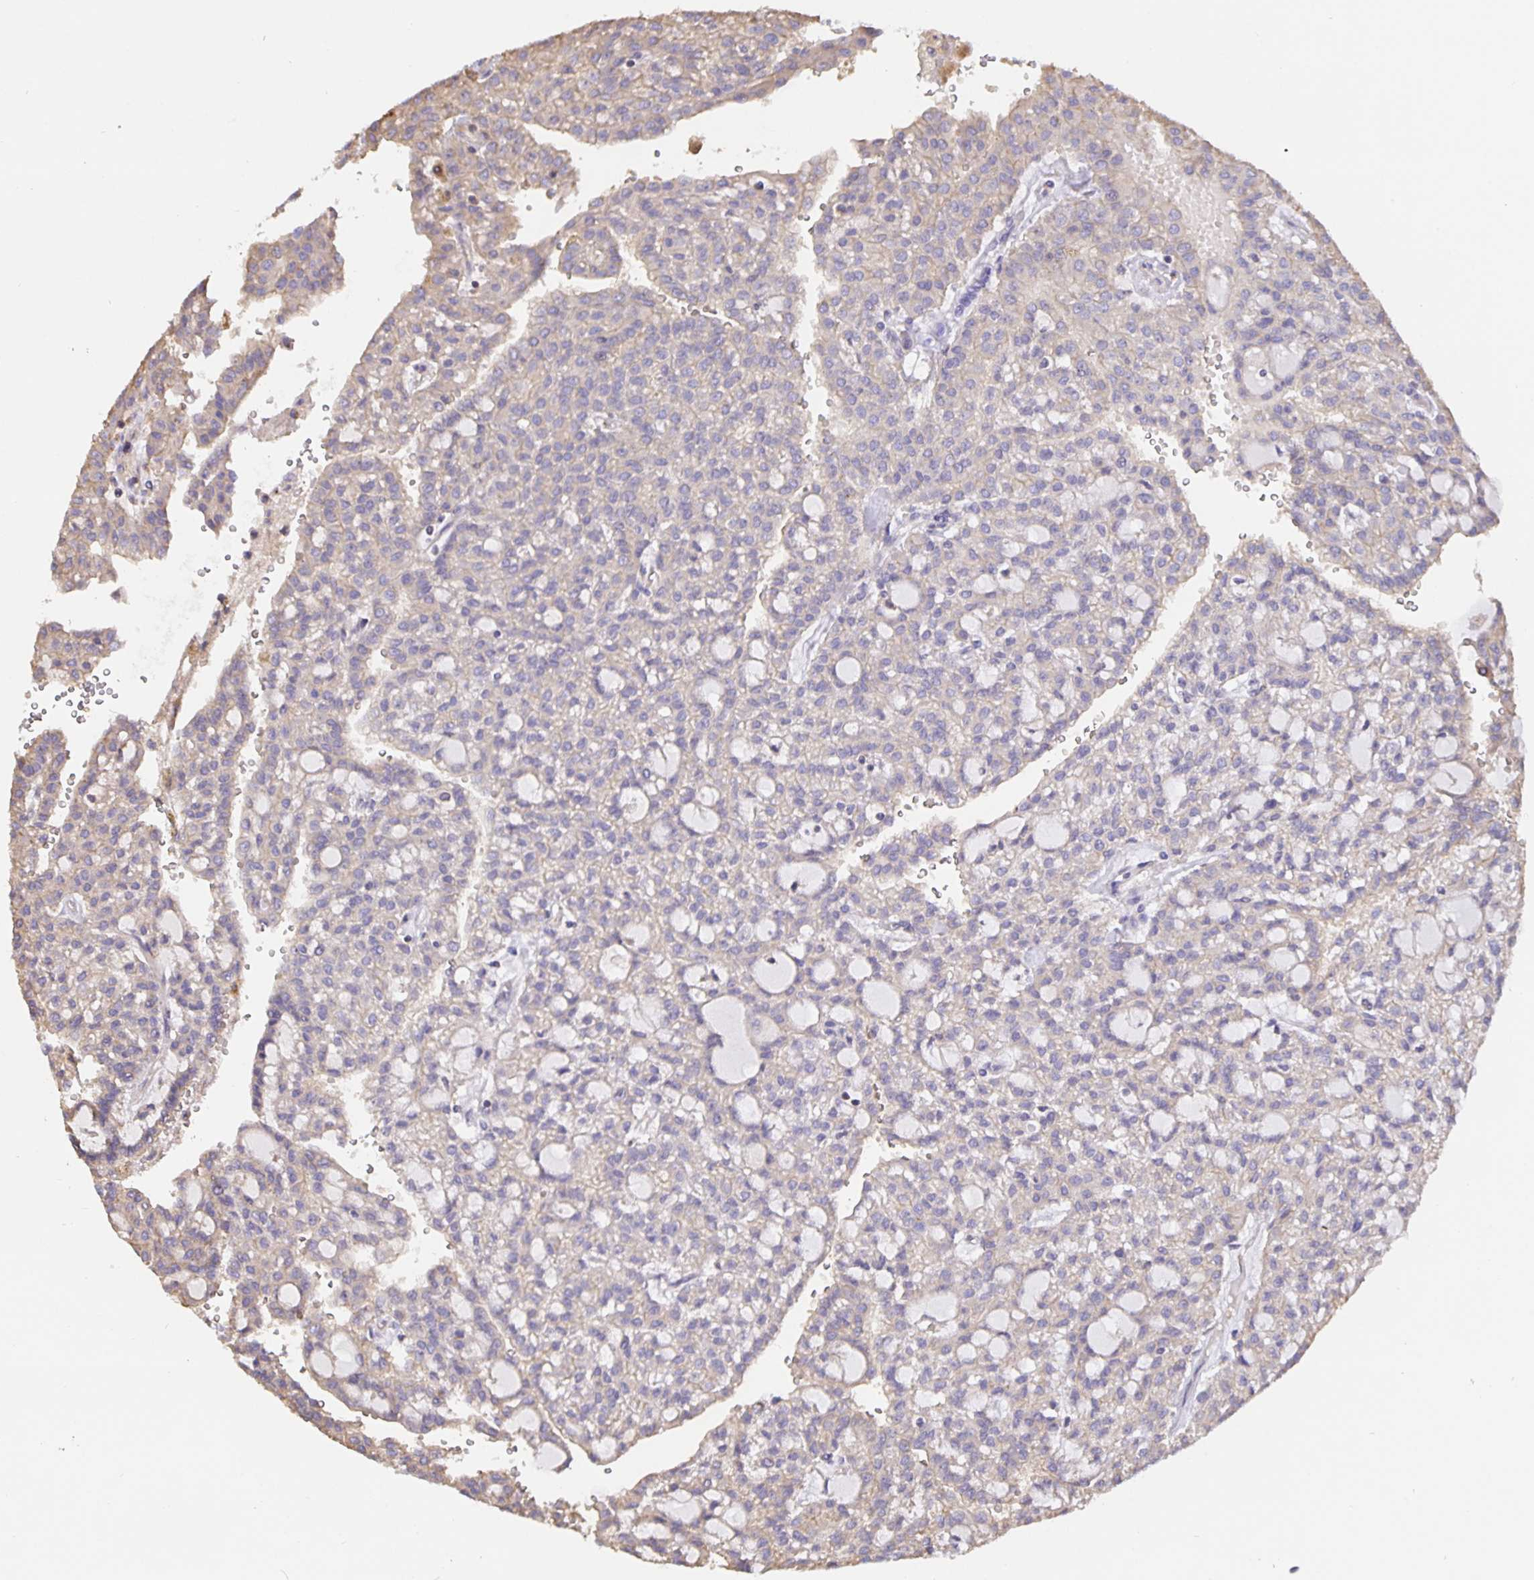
{"staining": {"intensity": "negative", "quantity": "none", "location": "none"}, "tissue": "renal cancer", "cell_type": "Tumor cells", "image_type": "cancer", "snomed": [{"axis": "morphology", "description": "Adenocarcinoma, NOS"}, {"axis": "topography", "description": "Kidney"}], "caption": "DAB immunohistochemical staining of human renal adenocarcinoma shows no significant staining in tumor cells. Nuclei are stained in blue.", "gene": "TMEM71", "patient": {"sex": "male", "age": 63}}